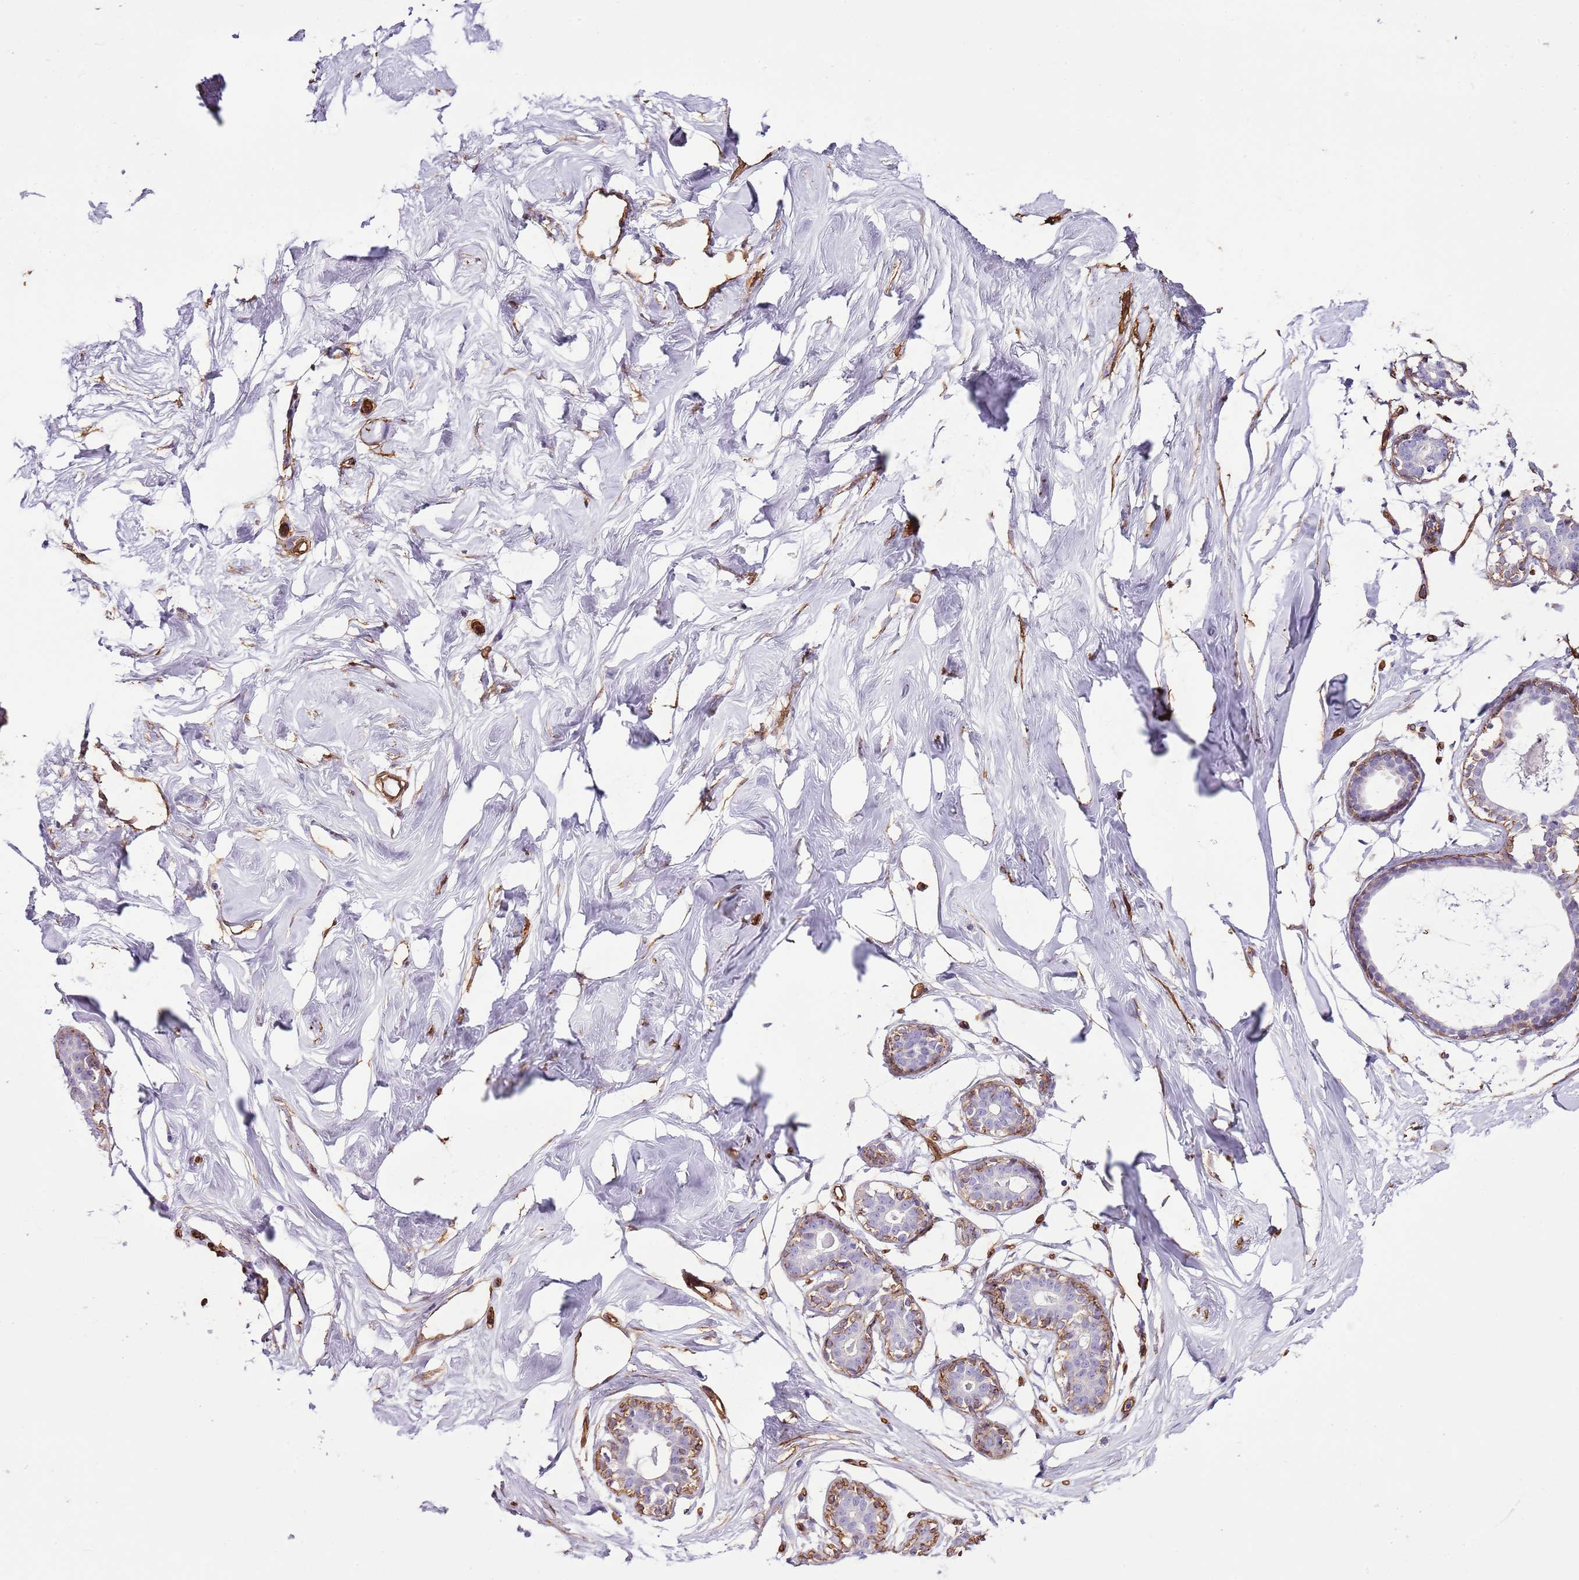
{"staining": {"intensity": "negative", "quantity": "none", "location": "none"}, "tissue": "breast", "cell_type": "Adipocytes", "image_type": "normal", "snomed": [{"axis": "morphology", "description": "Normal tissue, NOS"}, {"axis": "morphology", "description": "Adenoma, NOS"}, {"axis": "topography", "description": "Breast"}], "caption": "Image shows no significant protein expression in adipocytes of normal breast.", "gene": "CTDSPL", "patient": {"sex": "female", "age": 23}}